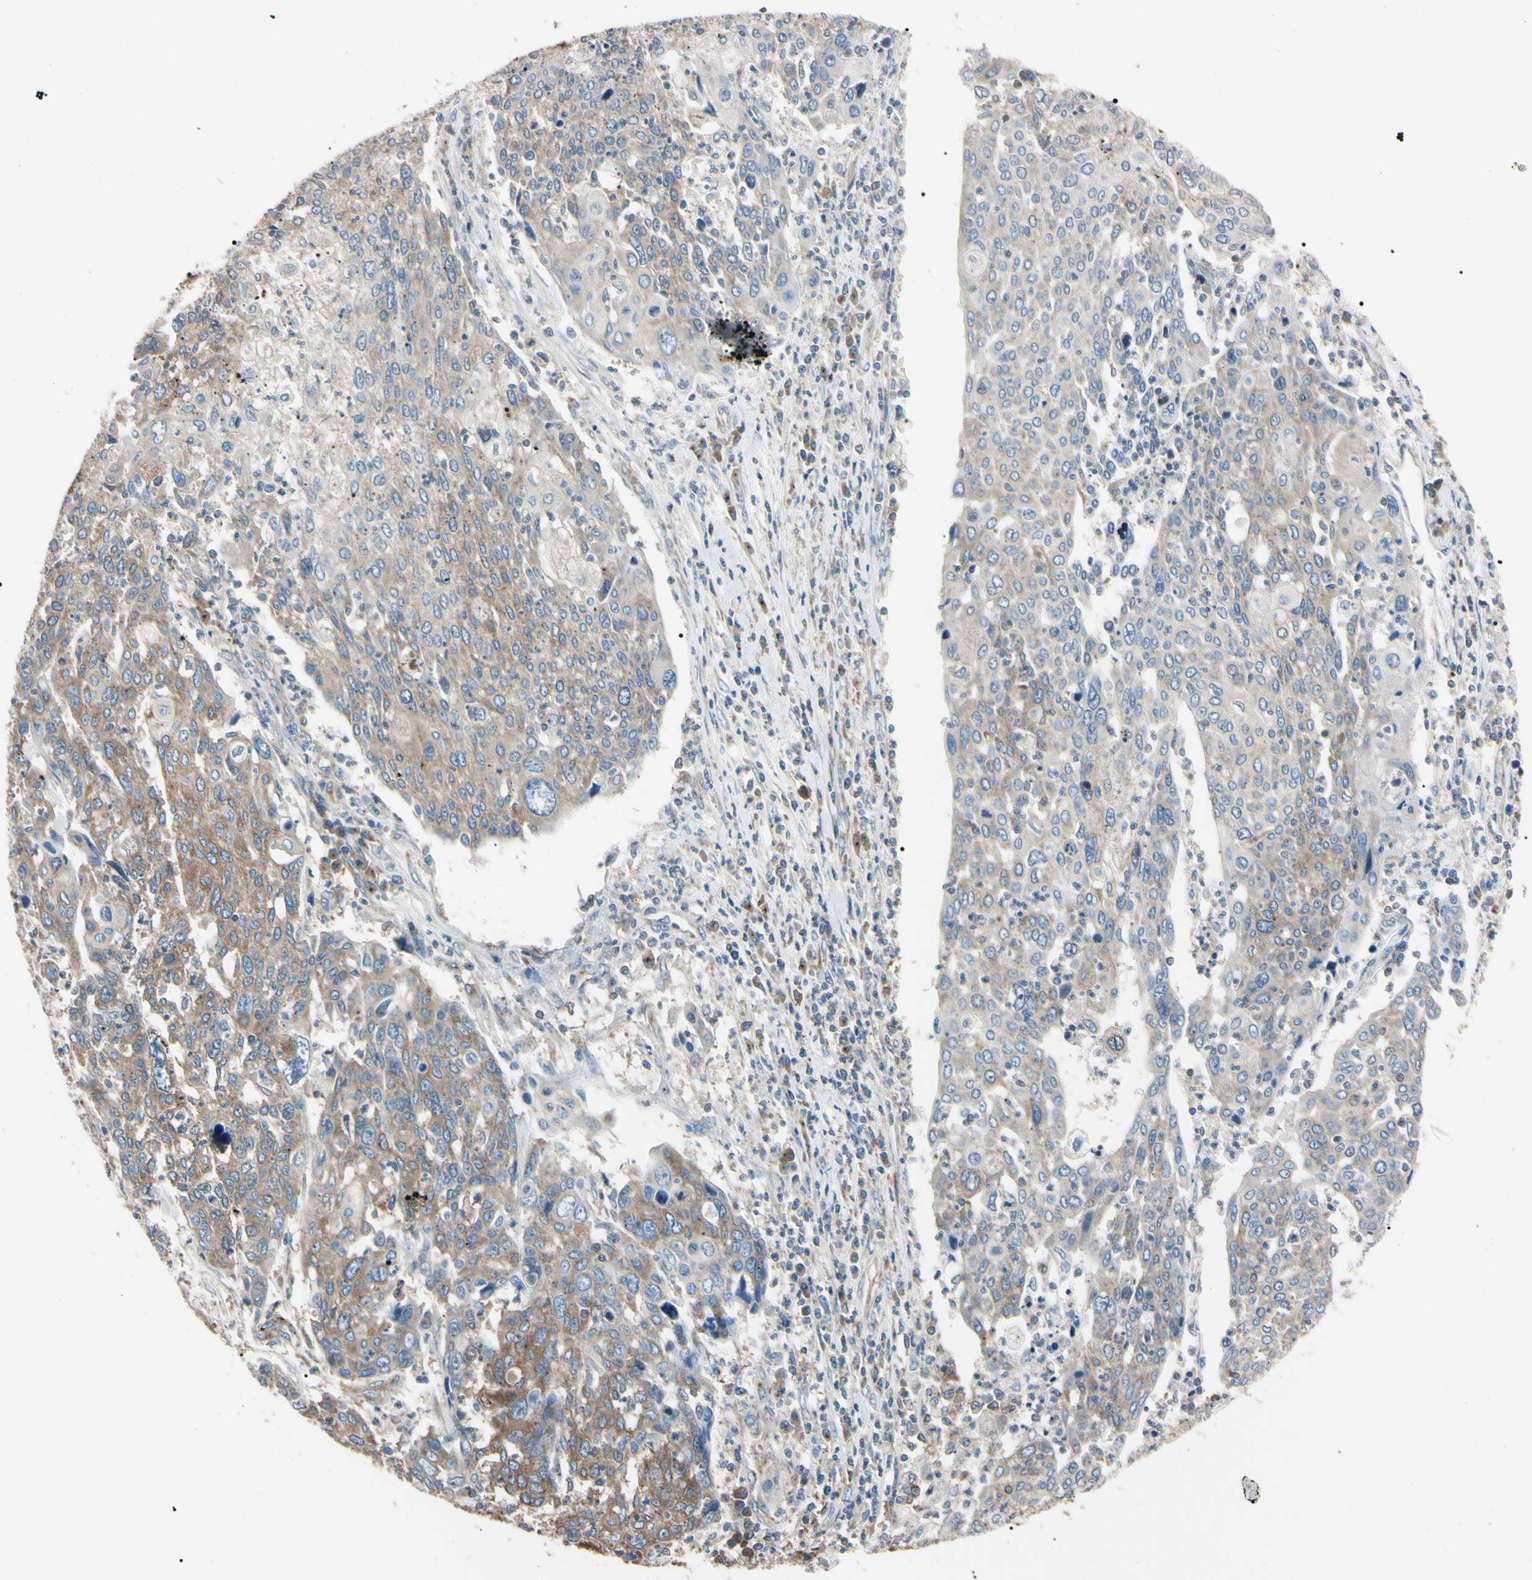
{"staining": {"intensity": "weak", "quantity": ">75%", "location": "cytoplasmic/membranous"}, "tissue": "cervical cancer", "cell_type": "Tumor cells", "image_type": "cancer", "snomed": [{"axis": "morphology", "description": "Squamous cell carcinoma, NOS"}, {"axis": "topography", "description": "Cervix"}], "caption": "IHC of cervical cancer demonstrates low levels of weak cytoplasmic/membranous positivity in about >75% of tumor cells.", "gene": "PRKACA", "patient": {"sex": "female", "age": 40}}